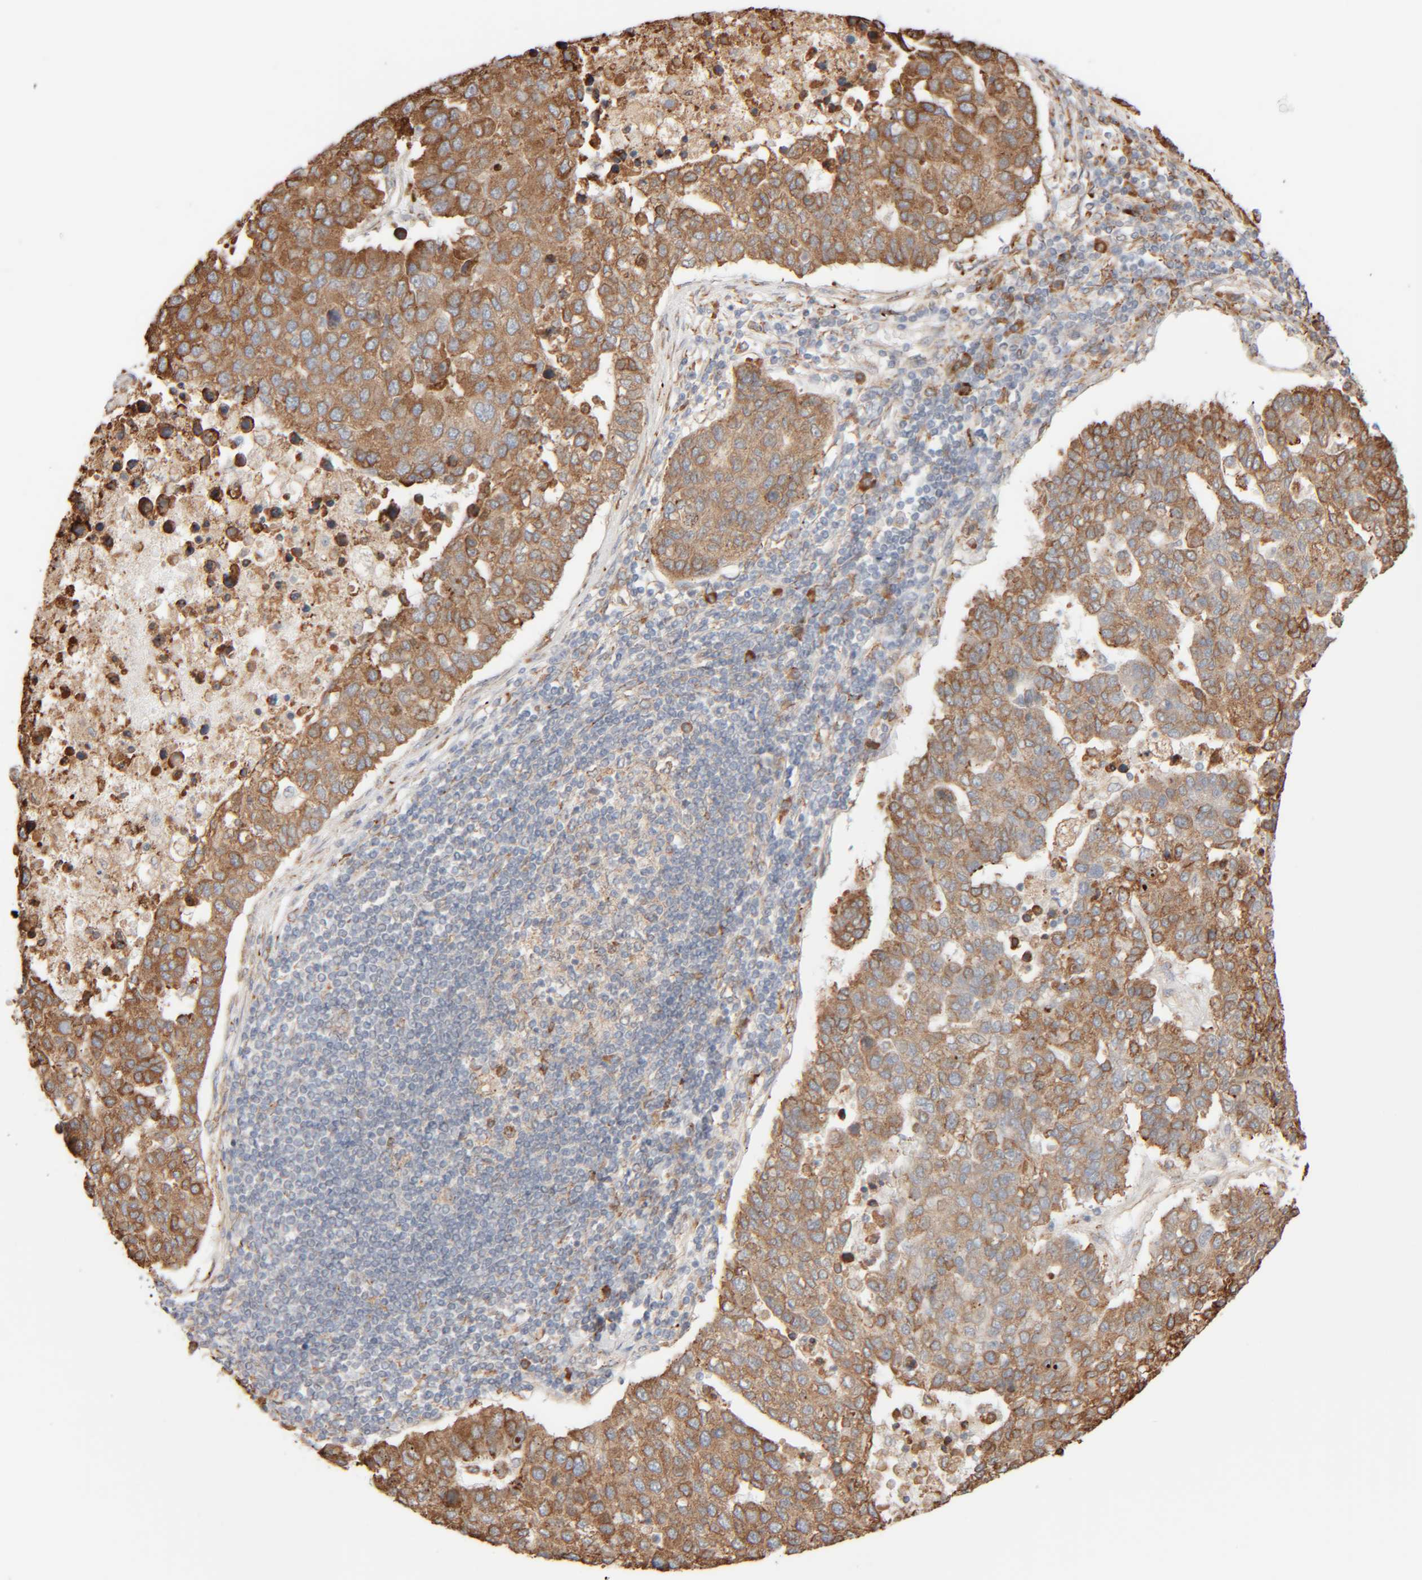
{"staining": {"intensity": "moderate", "quantity": ">75%", "location": "cytoplasmic/membranous"}, "tissue": "pancreatic cancer", "cell_type": "Tumor cells", "image_type": "cancer", "snomed": [{"axis": "morphology", "description": "Adenocarcinoma, NOS"}, {"axis": "topography", "description": "Pancreas"}], "caption": "Protein staining of adenocarcinoma (pancreatic) tissue reveals moderate cytoplasmic/membranous positivity in approximately >75% of tumor cells.", "gene": "INTS1", "patient": {"sex": "female", "age": 61}}